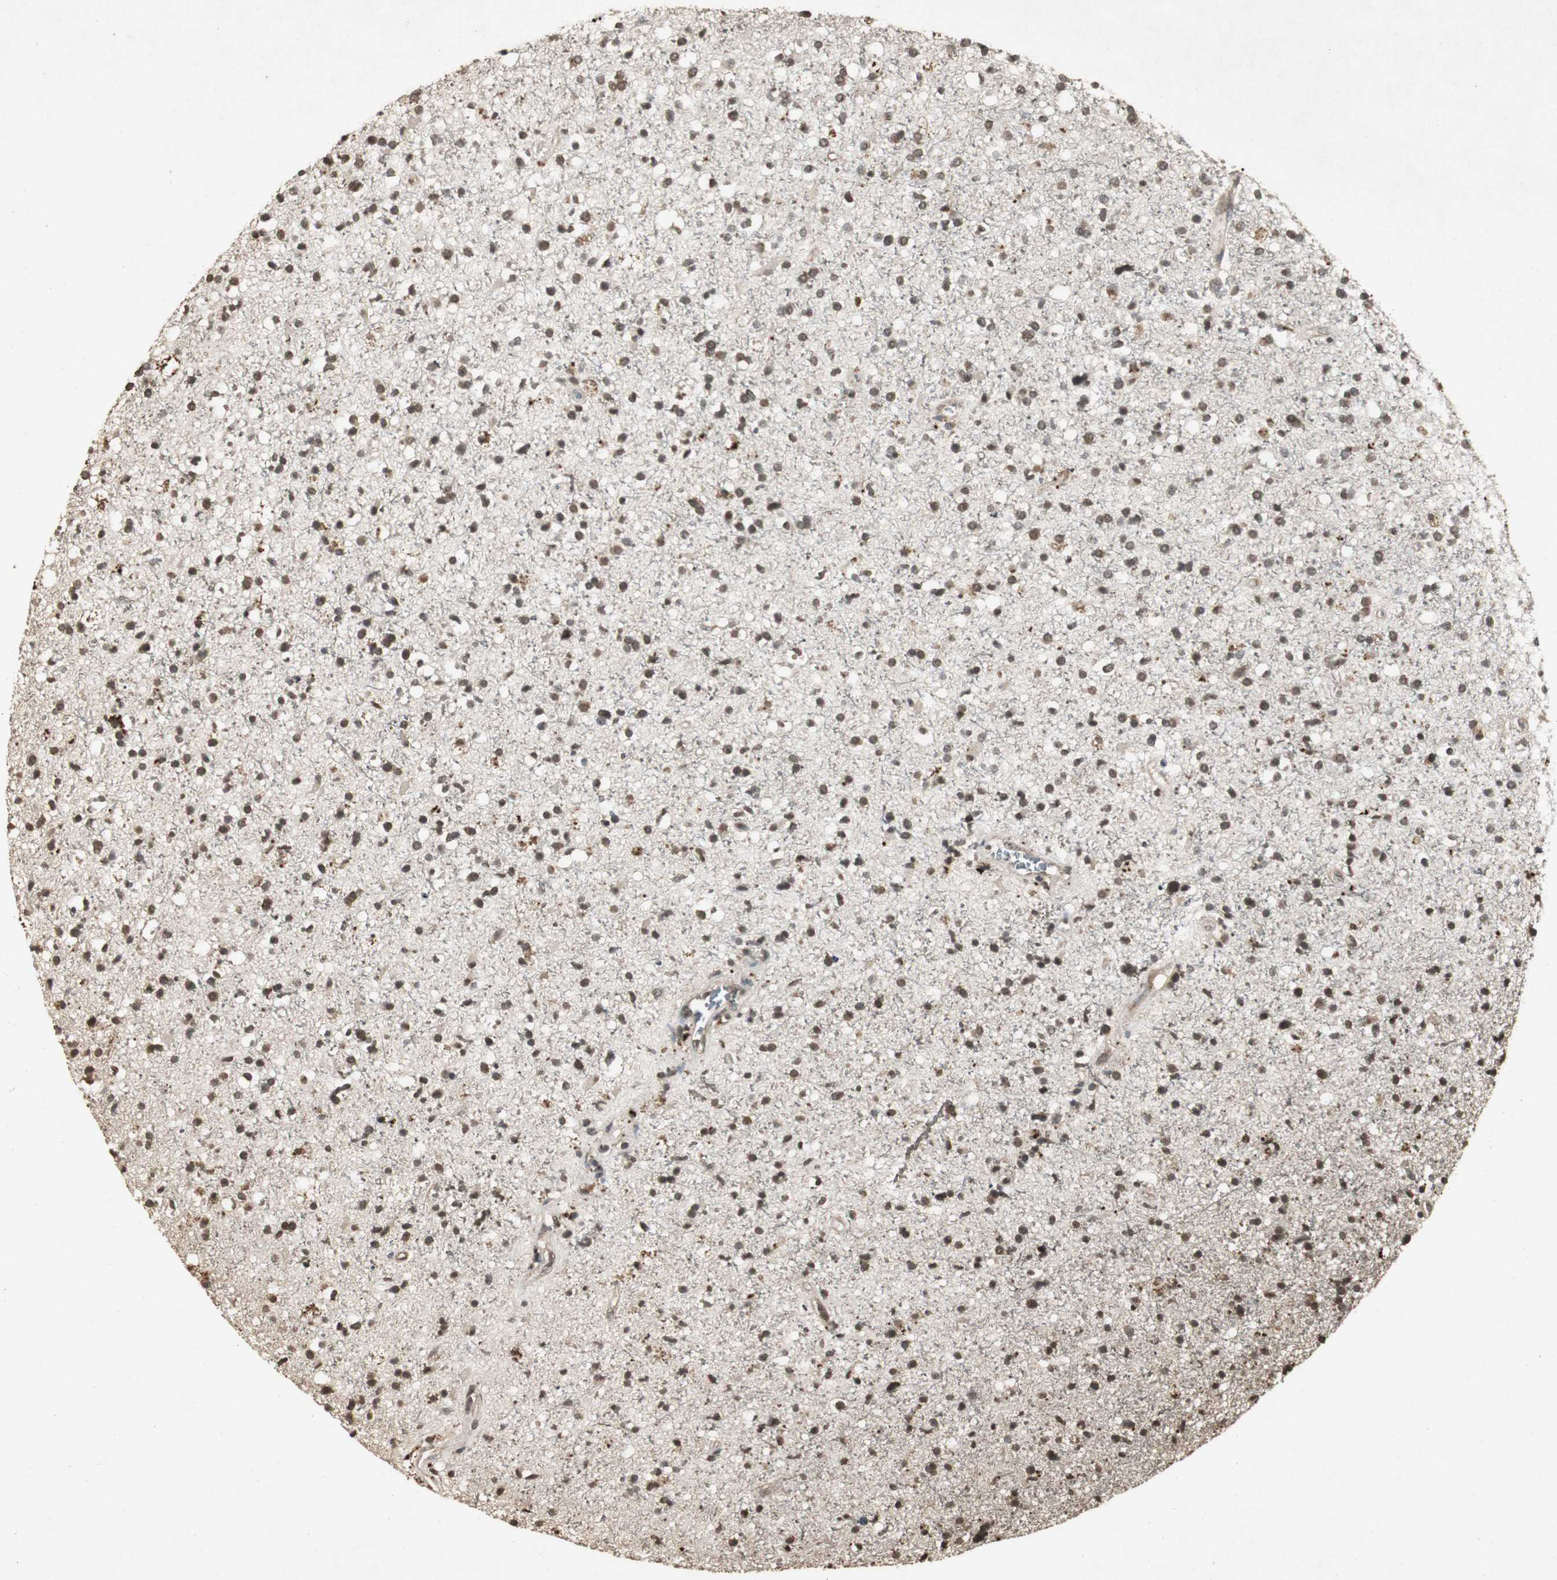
{"staining": {"intensity": "moderate", "quantity": ">75%", "location": "cytoplasmic/membranous,nuclear"}, "tissue": "glioma", "cell_type": "Tumor cells", "image_type": "cancer", "snomed": [{"axis": "morphology", "description": "Glioma, malignant, High grade"}, {"axis": "topography", "description": "Brain"}], "caption": "This micrograph exhibits IHC staining of human glioma, with medium moderate cytoplasmic/membranous and nuclear staining in about >75% of tumor cells.", "gene": "EMX1", "patient": {"sex": "male", "age": 33}}